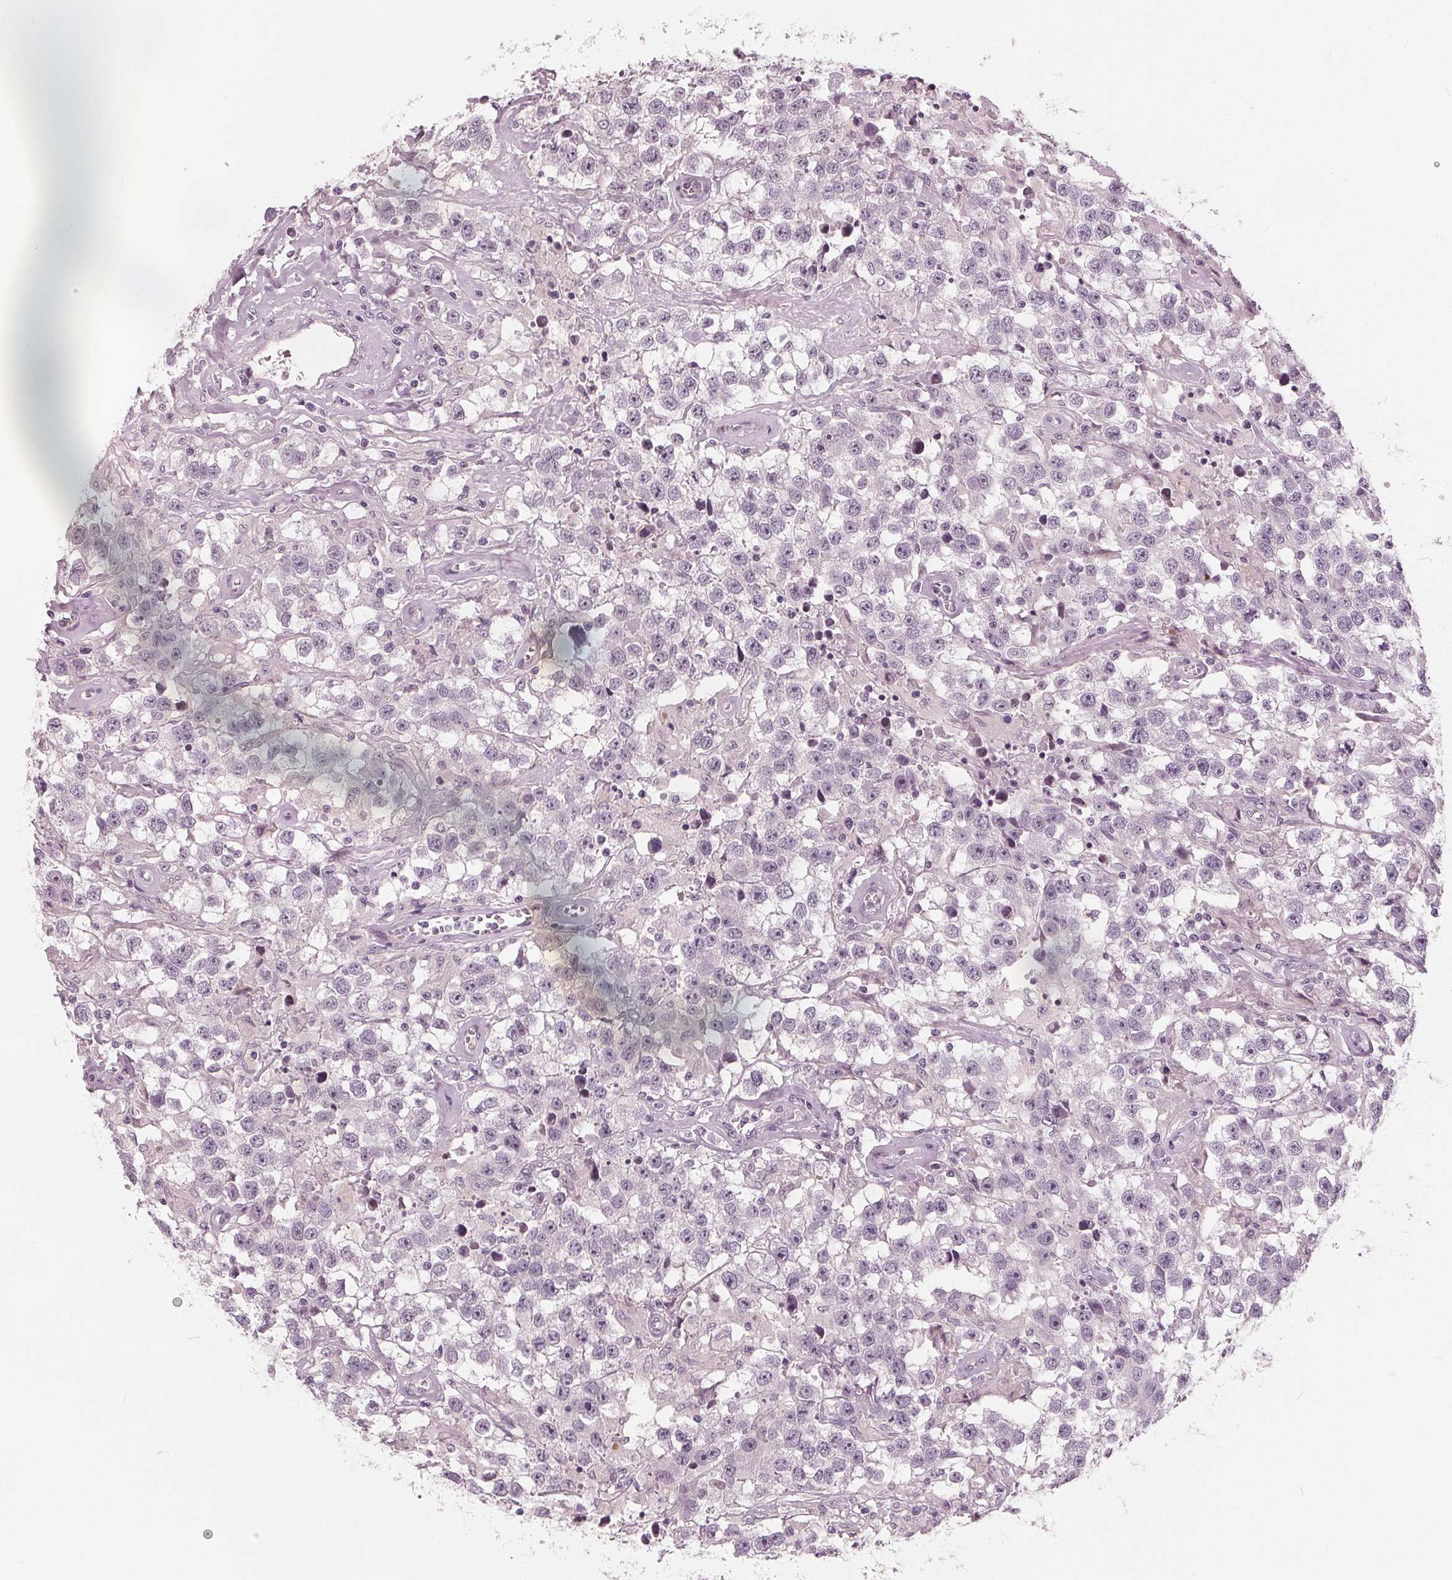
{"staining": {"intensity": "negative", "quantity": "none", "location": "none"}, "tissue": "testis cancer", "cell_type": "Tumor cells", "image_type": "cancer", "snomed": [{"axis": "morphology", "description": "Seminoma, NOS"}, {"axis": "topography", "description": "Testis"}], "caption": "High magnification brightfield microscopy of testis seminoma stained with DAB (brown) and counterstained with hematoxylin (blue): tumor cells show no significant staining.", "gene": "SAT2", "patient": {"sex": "male", "age": 43}}